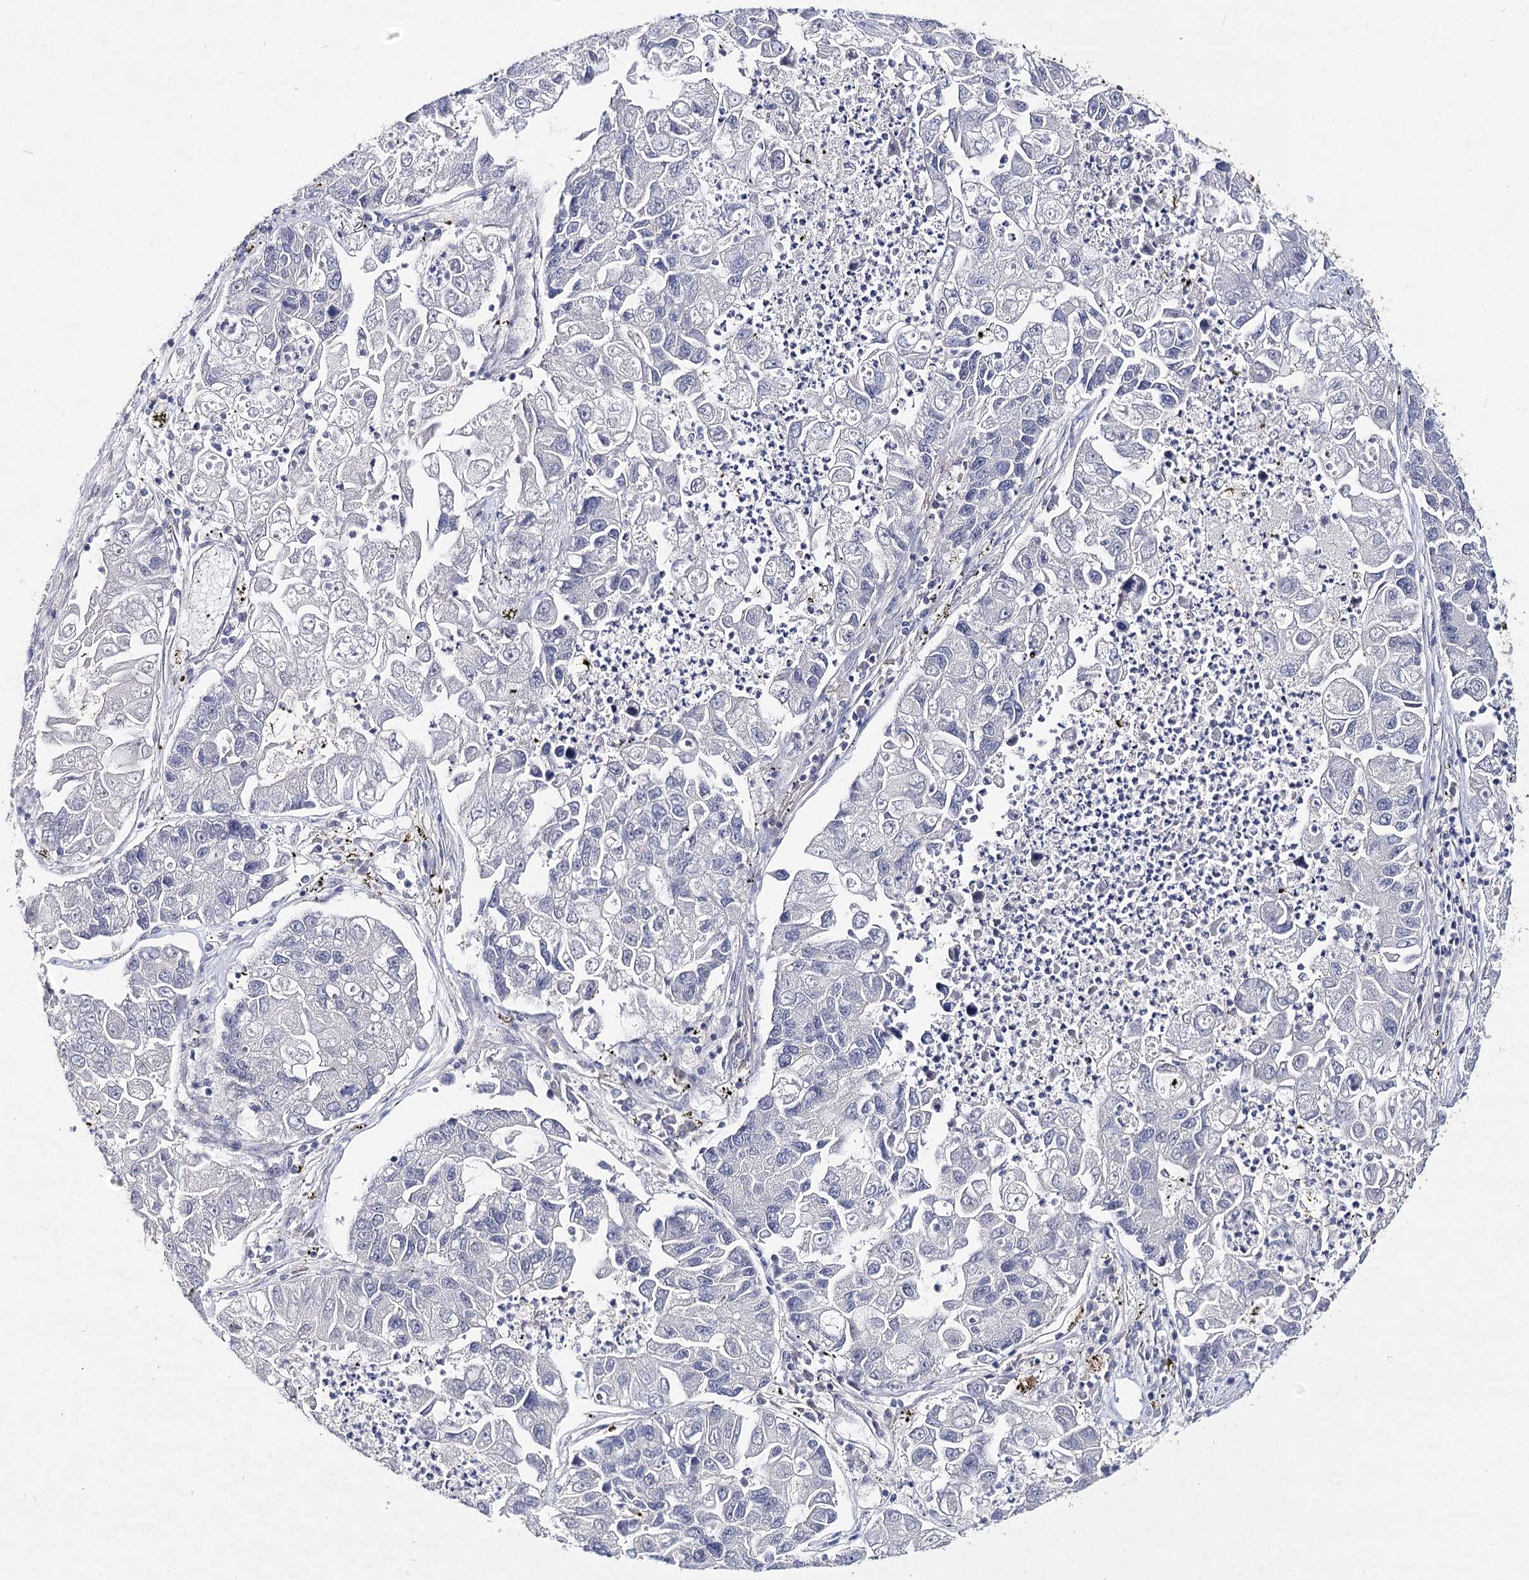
{"staining": {"intensity": "negative", "quantity": "none", "location": "none"}, "tissue": "lung cancer", "cell_type": "Tumor cells", "image_type": "cancer", "snomed": [{"axis": "morphology", "description": "Adenocarcinoma, NOS"}, {"axis": "topography", "description": "Lung"}], "caption": "The histopathology image exhibits no staining of tumor cells in lung adenocarcinoma.", "gene": "TMEM218", "patient": {"sex": "female", "age": 51}}